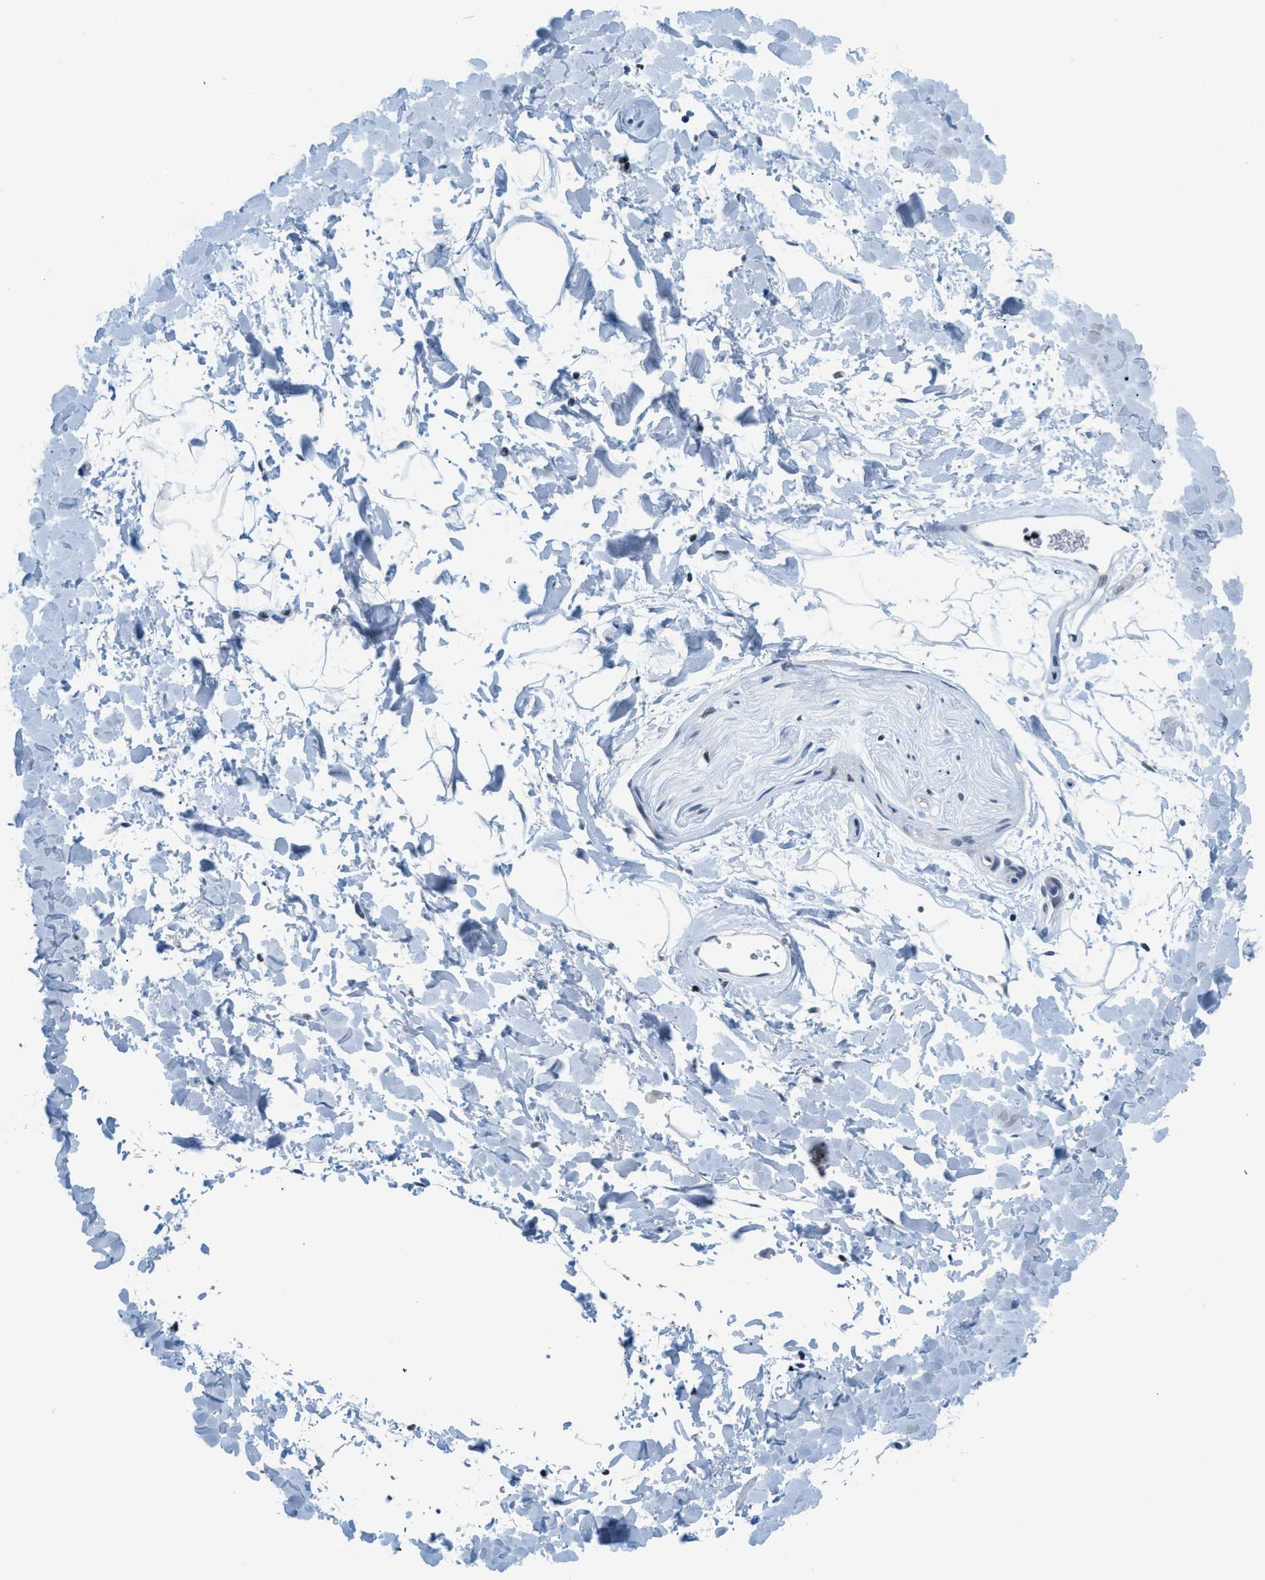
{"staining": {"intensity": "negative", "quantity": "none", "location": "none"}, "tissue": "adipose tissue", "cell_type": "Adipocytes", "image_type": "normal", "snomed": [{"axis": "morphology", "description": "Normal tissue, NOS"}, {"axis": "topography", "description": "Soft tissue"}], "caption": "Adipocytes show no significant protein expression in unremarkable adipose tissue. (DAB (3,3'-diaminobenzidine) immunohistochemistry with hematoxylin counter stain).", "gene": "UVRAG", "patient": {"sex": "male", "age": 72}}